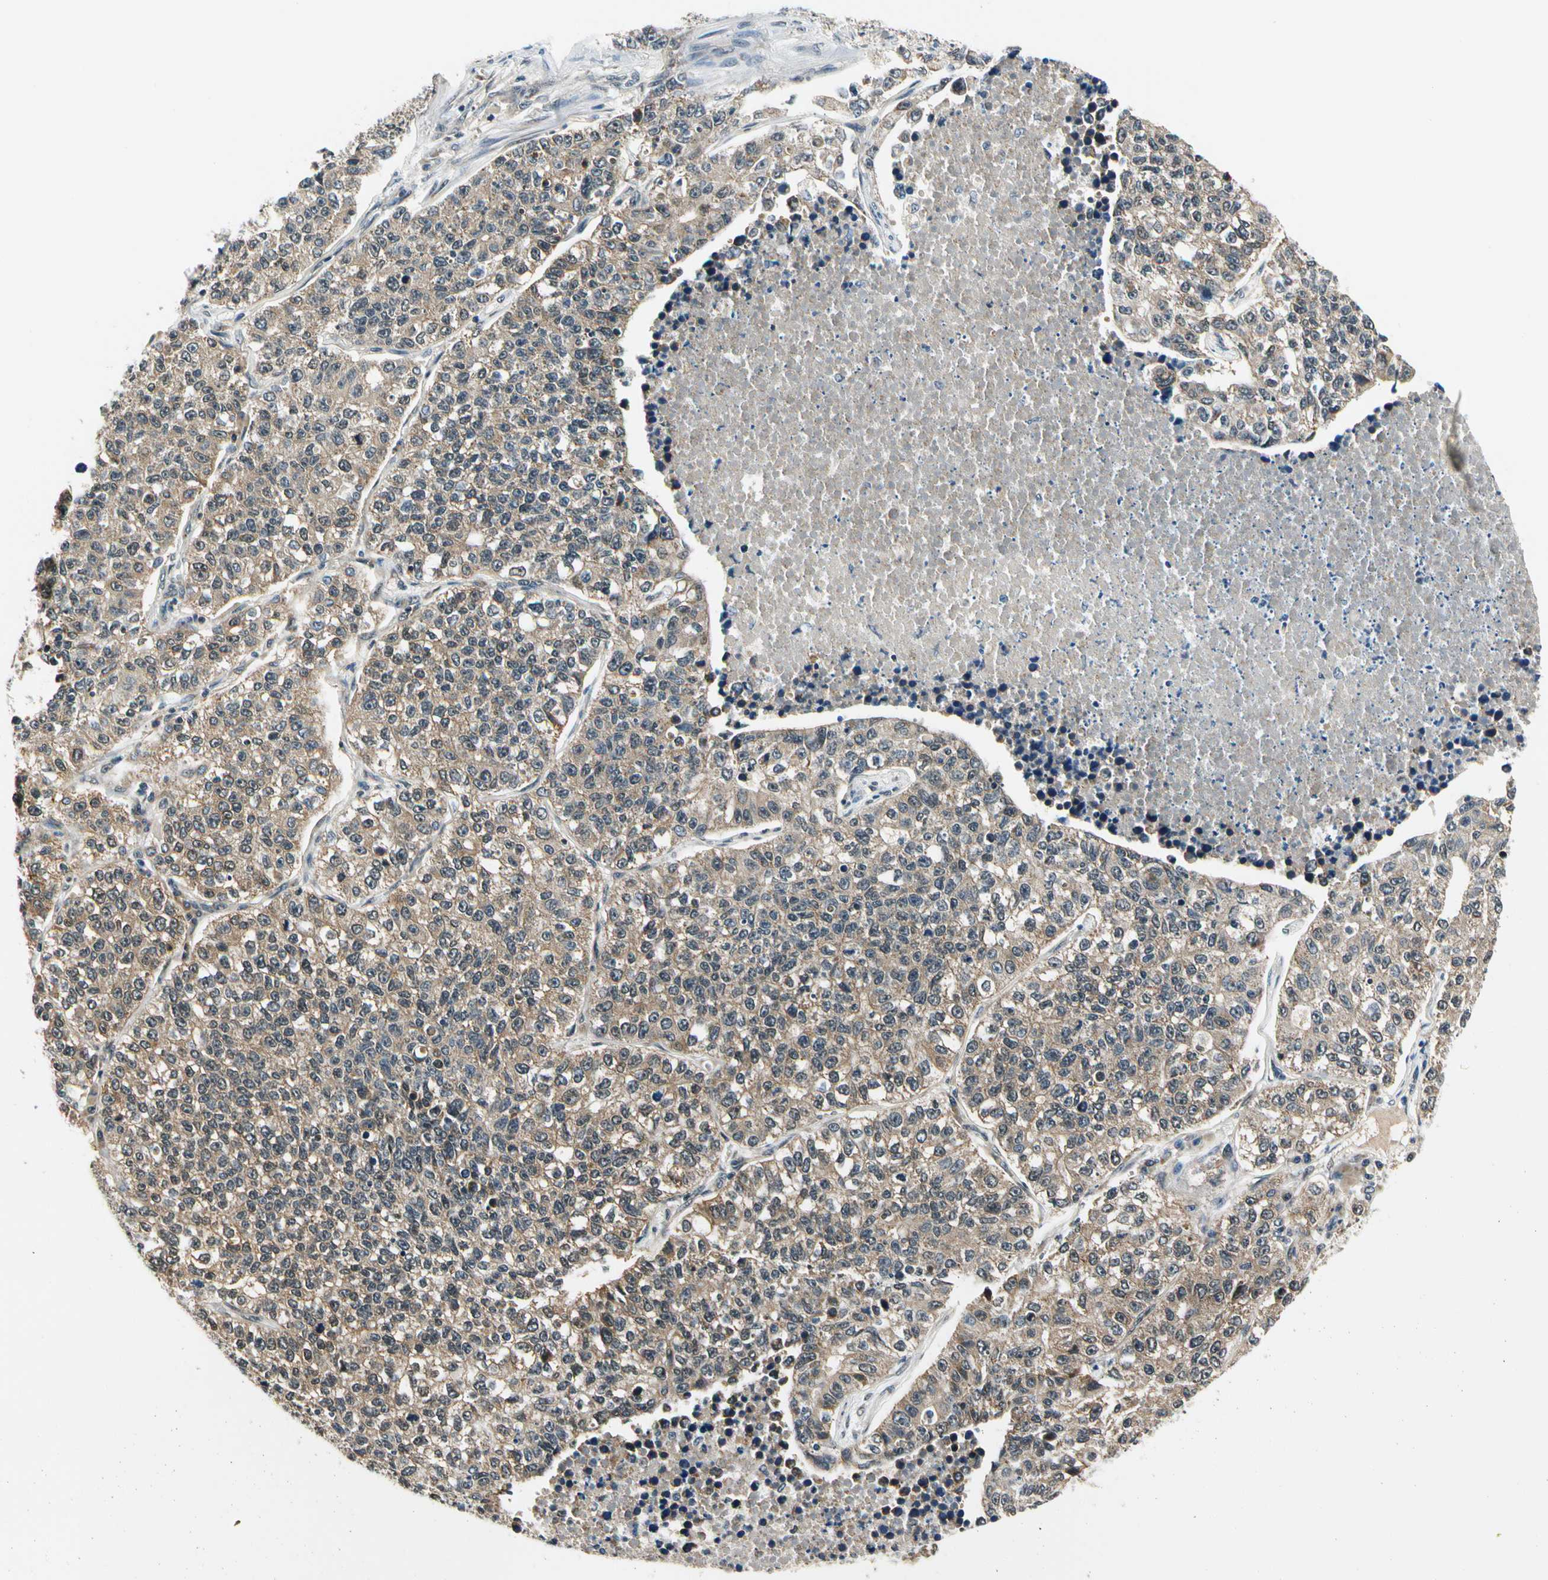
{"staining": {"intensity": "moderate", "quantity": ">75%", "location": "cytoplasmic/membranous"}, "tissue": "lung cancer", "cell_type": "Tumor cells", "image_type": "cancer", "snomed": [{"axis": "morphology", "description": "Adenocarcinoma, NOS"}, {"axis": "topography", "description": "Lung"}], "caption": "There is medium levels of moderate cytoplasmic/membranous staining in tumor cells of lung adenocarcinoma, as demonstrated by immunohistochemical staining (brown color).", "gene": "PDK2", "patient": {"sex": "male", "age": 49}}